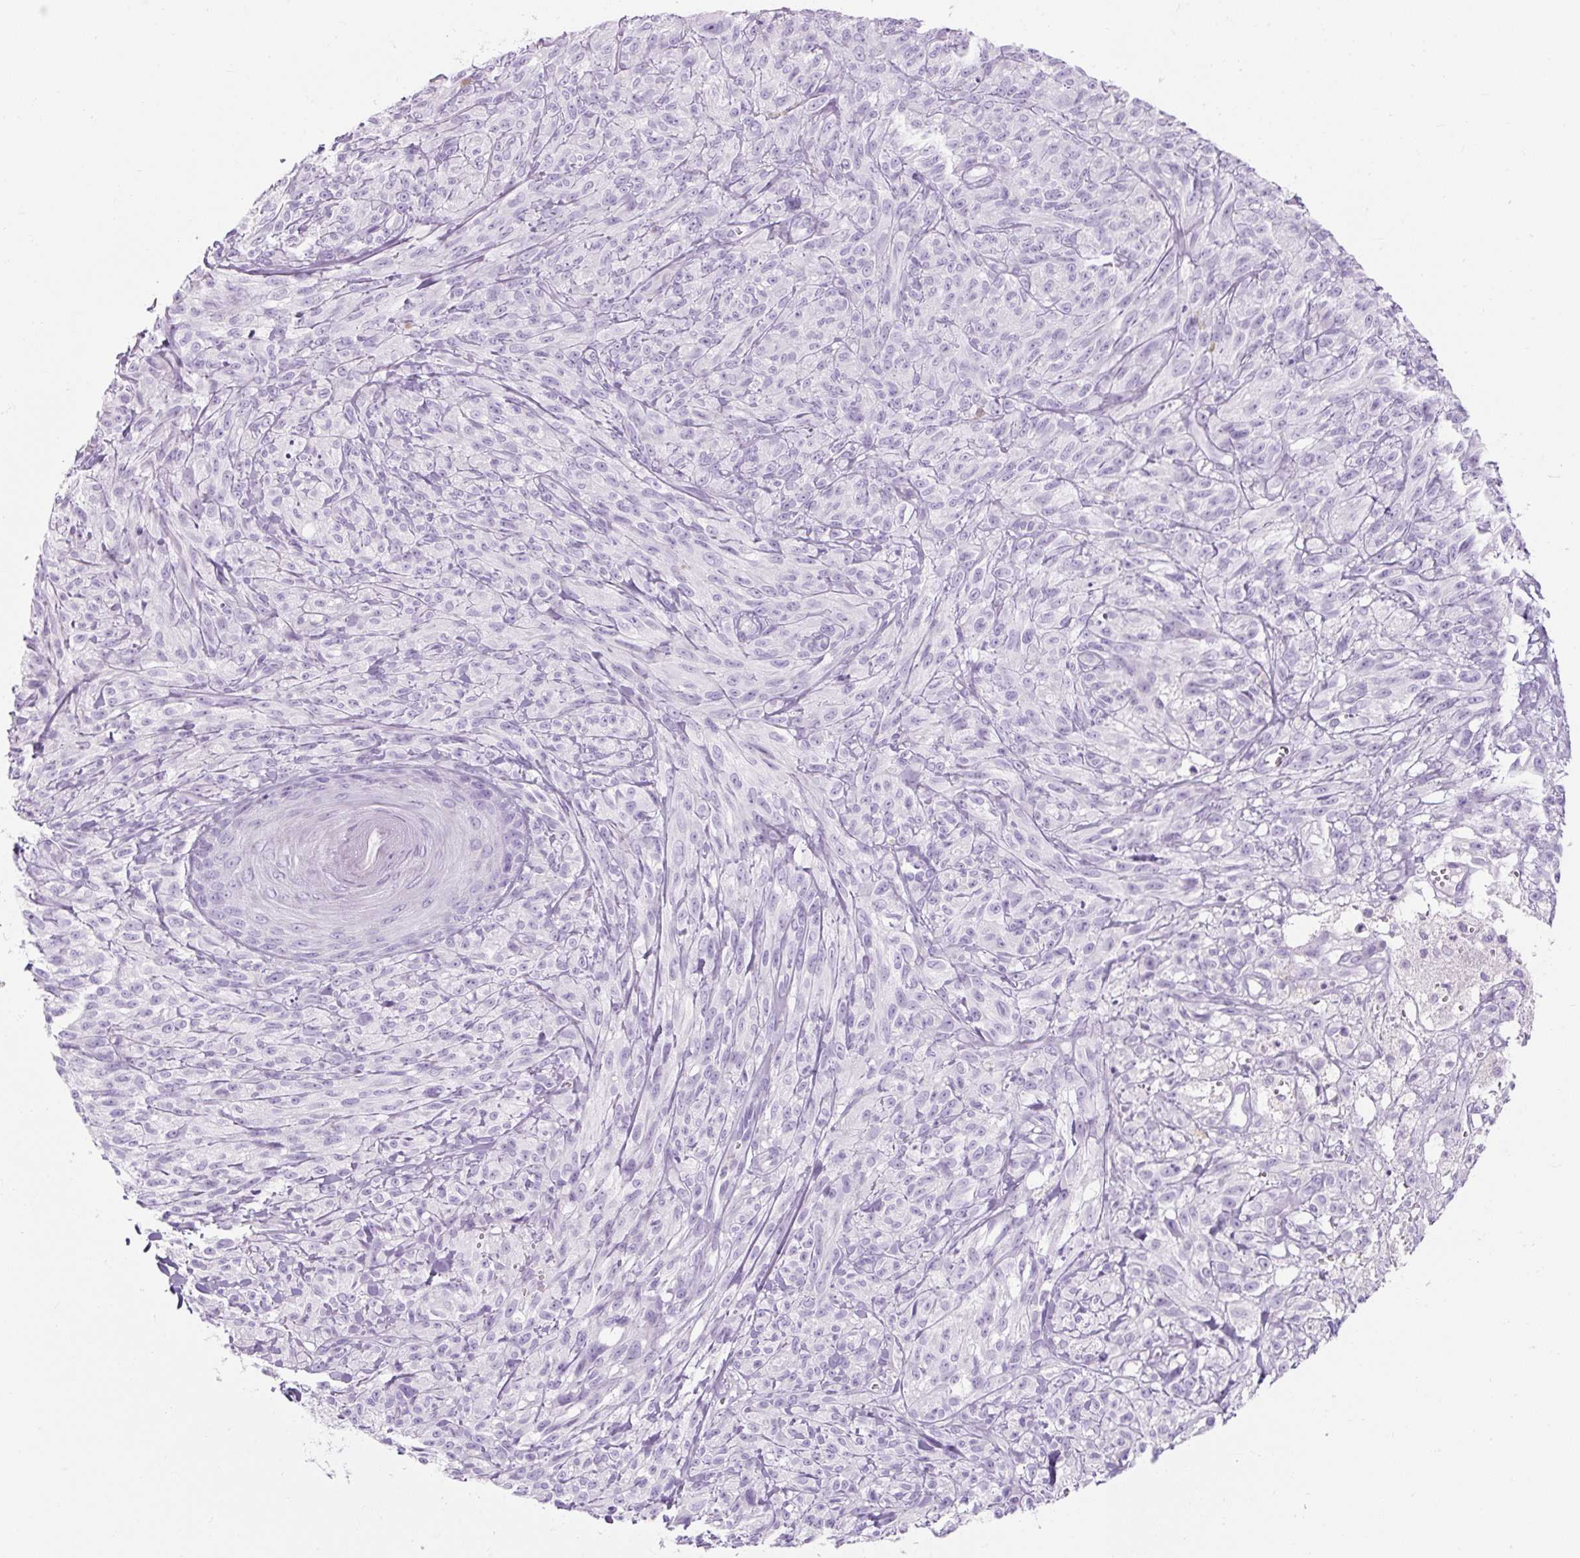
{"staining": {"intensity": "negative", "quantity": "none", "location": "none"}, "tissue": "melanoma", "cell_type": "Tumor cells", "image_type": "cancer", "snomed": [{"axis": "morphology", "description": "Malignant melanoma, NOS"}, {"axis": "topography", "description": "Skin of upper arm"}], "caption": "Image shows no protein positivity in tumor cells of melanoma tissue.", "gene": "TIGD2", "patient": {"sex": "female", "age": 65}}